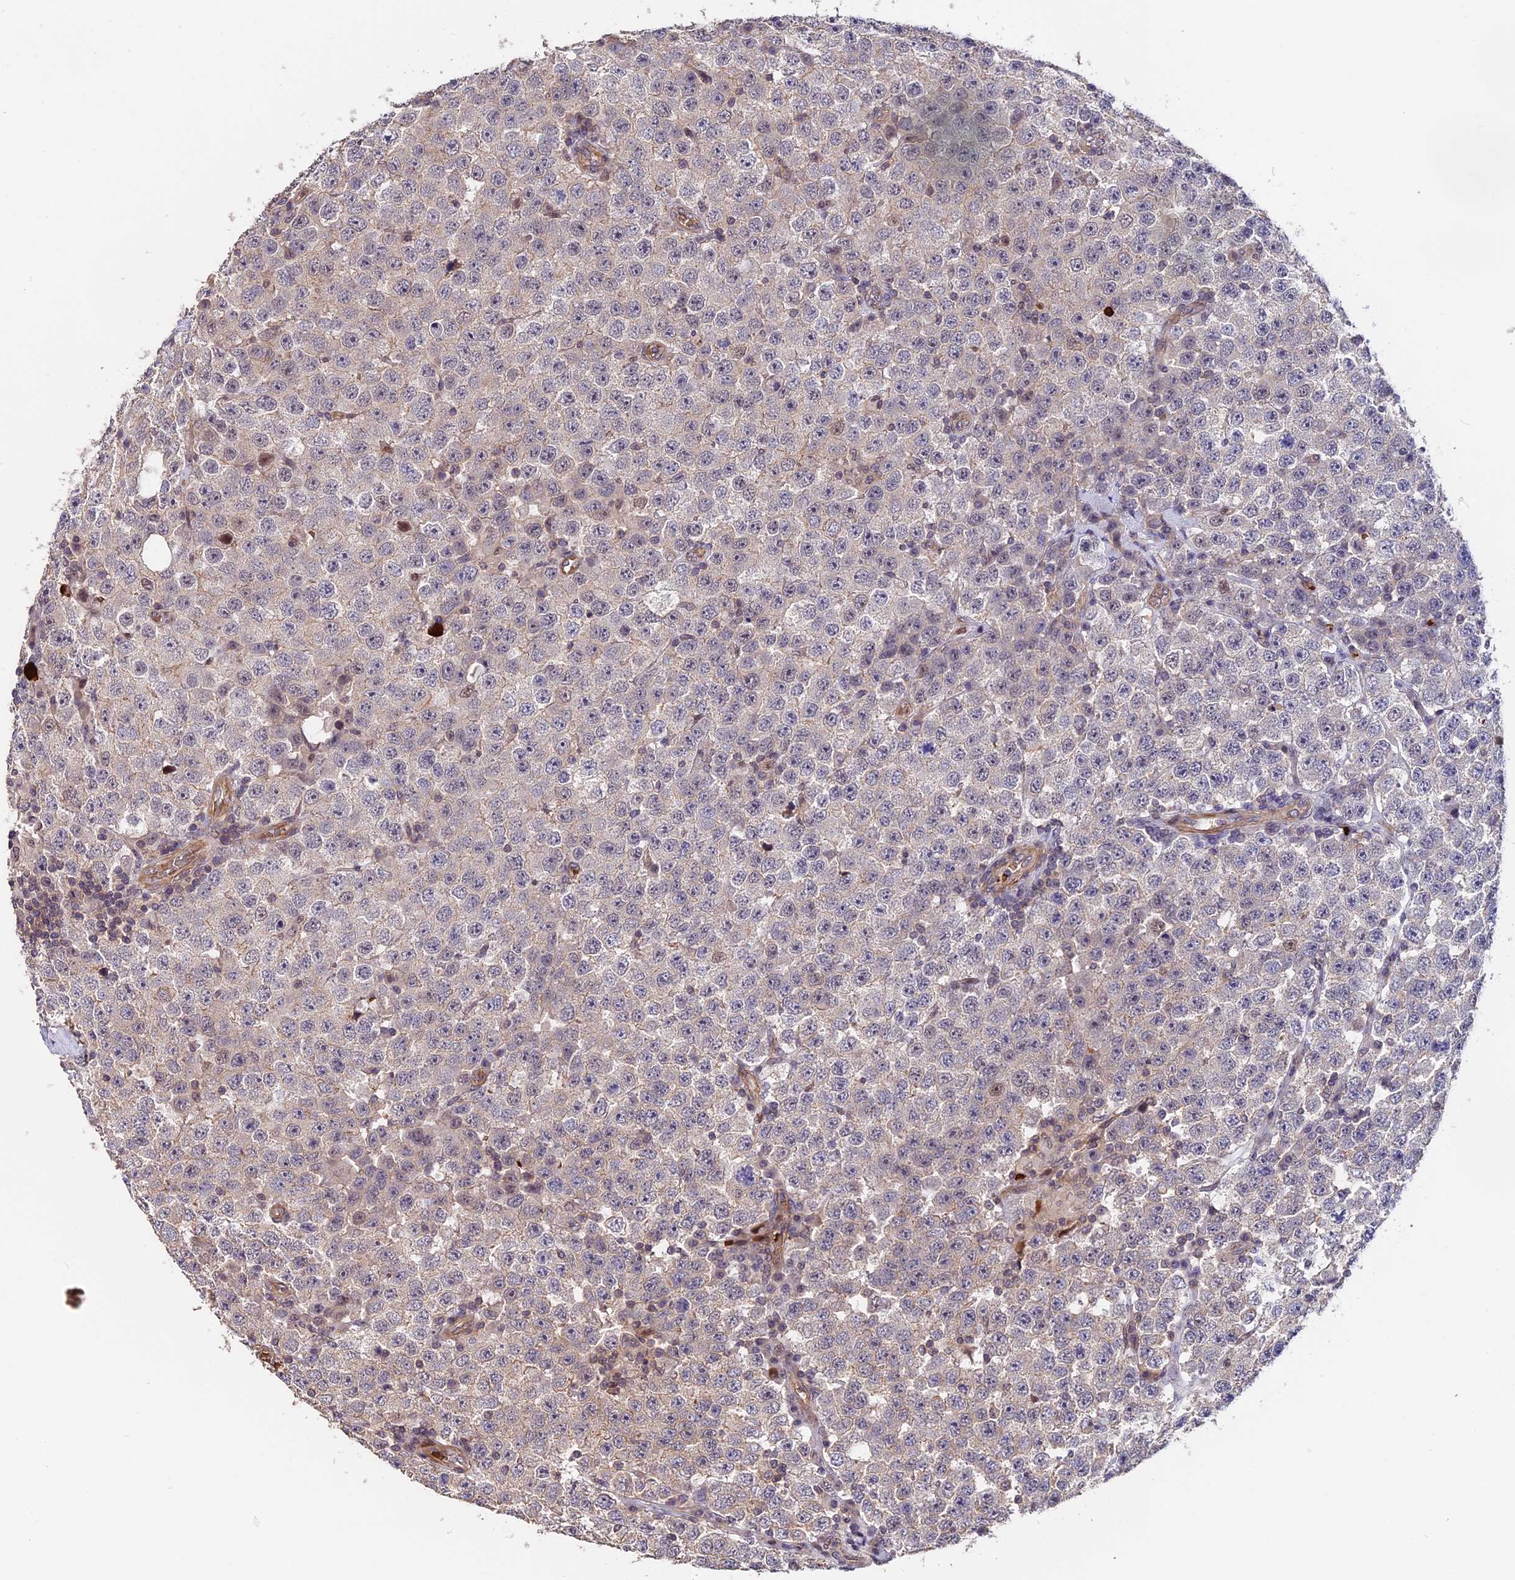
{"staining": {"intensity": "negative", "quantity": "none", "location": "none"}, "tissue": "testis cancer", "cell_type": "Tumor cells", "image_type": "cancer", "snomed": [{"axis": "morphology", "description": "Seminoma, NOS"}, {"axis": "topography", "description": "Testis"}], "caption": "An image of human testis cancer (seminoma) is negative for staining in tumor cells.", "gene": "ZC3H10", "patient": {"sex": "male", "age": 28}}